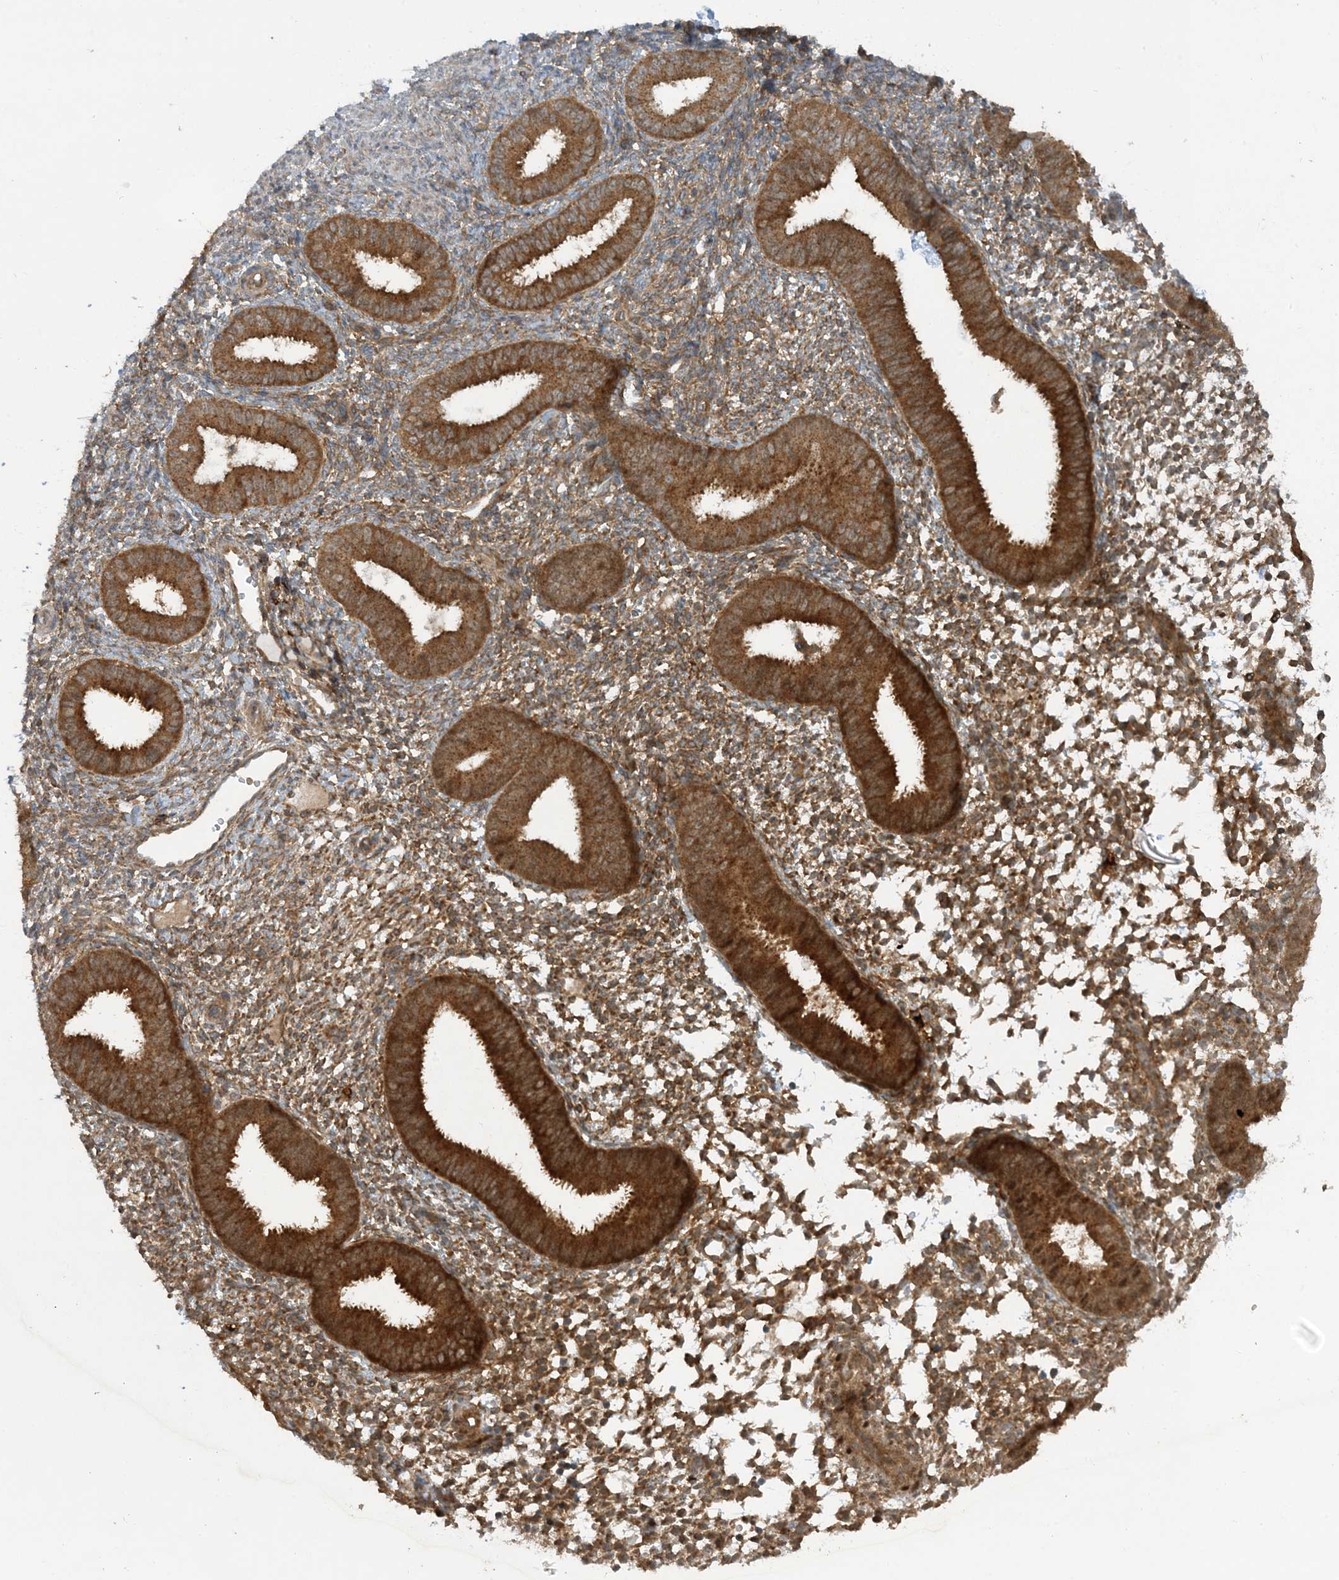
{"staining": {"intensity": "moderate", "quantity": "25%-75%", "location": "cytoplasmic/membranous"}, "tissue": "endometrium", "cell_type": "Cells in endometrial stroma", "image_type": "normal", "snomed": [{"axis": "morphology", "description": "Normal tissue, NOS"}, {"axis": "topography", "description": "Uterus"}, {"axis": "topography", "description": "Endometrium"}], "caption": "Immunohistochemical staining of benign human endometrium shows moderate cytoplasmic/membranous protein staining in about 25%-75% of cells in endometrial stroma.", "gene": "STAM2", "patient": {"sex": "female", "age": 48}}